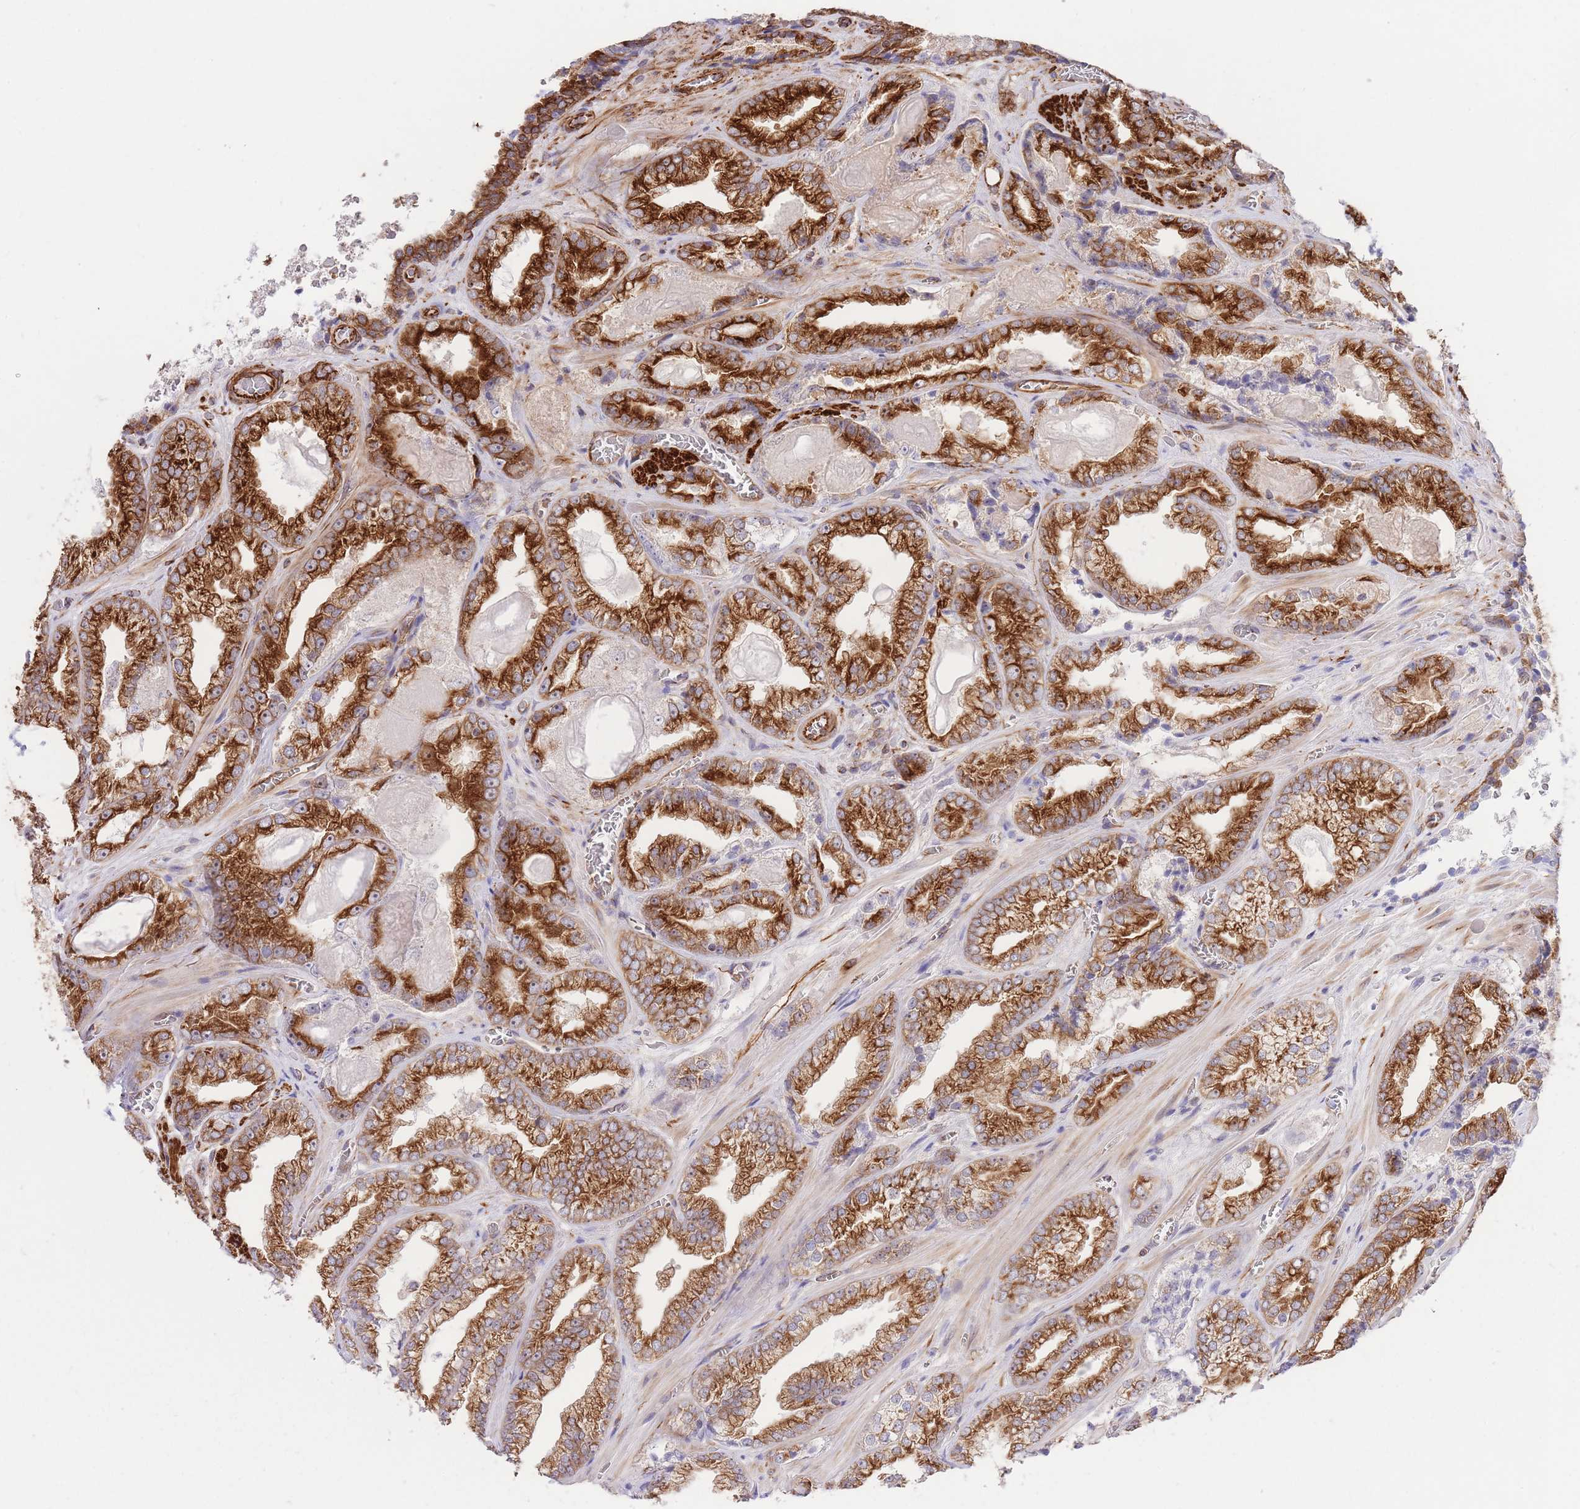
{"staining": {"intensity": "strong", "quantity": ">75%", "location": "cytoplasmic/membranous"}, "tissue": "prostate cancer", "cell_type": "Tumor cells", "image_type": "cancer", "snomed": [{"axis": "morphology", "description": "Adenocarcinoma, Low grade"}, {"axis": "topography", "description": "Prostate"}], "caption": "Low-grade adenocarcinoma (prostate) was stained to show a protein in brown. There is high levels of strong cytoplasmic/membranous positivity in about >75% of tumor cells.", "gene": "EXOSC8", "patient": {"sex": "male", "age": 57}}